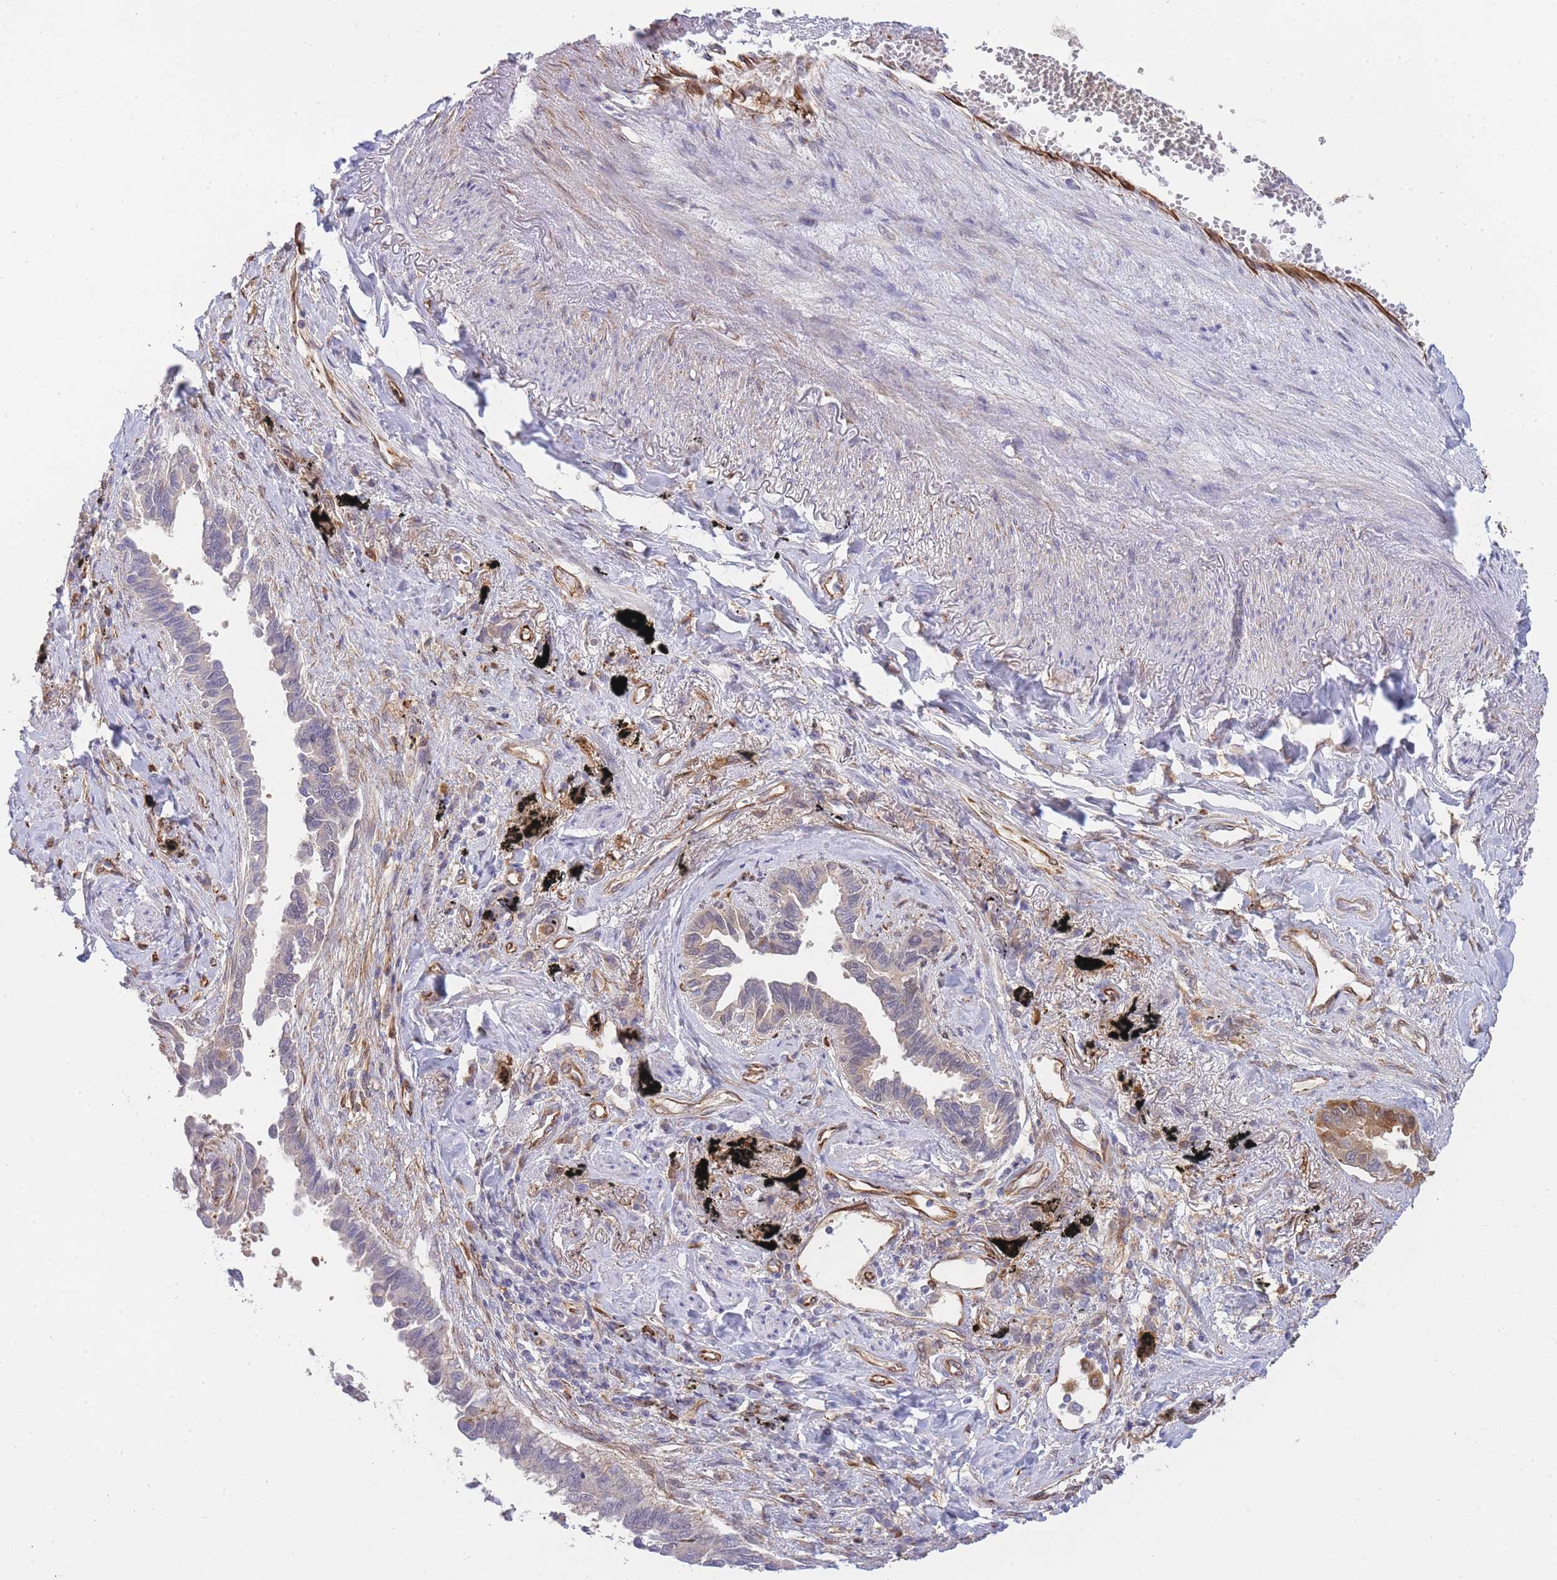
{"staining": {"intensity": "negative", "quantity": "none", "location": "none"}, "tissue": "lung cancer", "cell_type": "Tumor cells", "image_type": "cancer", "snomed": [{"axis": "morphology", "description": "Adenocarcinoma, NOS"}, {"axis": "topography", "description": "Lung"}], "caption": "This micrograph is of lung cancer stained with immunohistochemistry (IHC) to label a protein in brown with the nuclei are counter-stained blue. There is no staining in tumor cells. The staining is performed using DAB brown chromogen with nuclei counter-stained in using hematoxylin.", "gene": "ECPAS", "patient": {"sex": "male", "age": 67}}